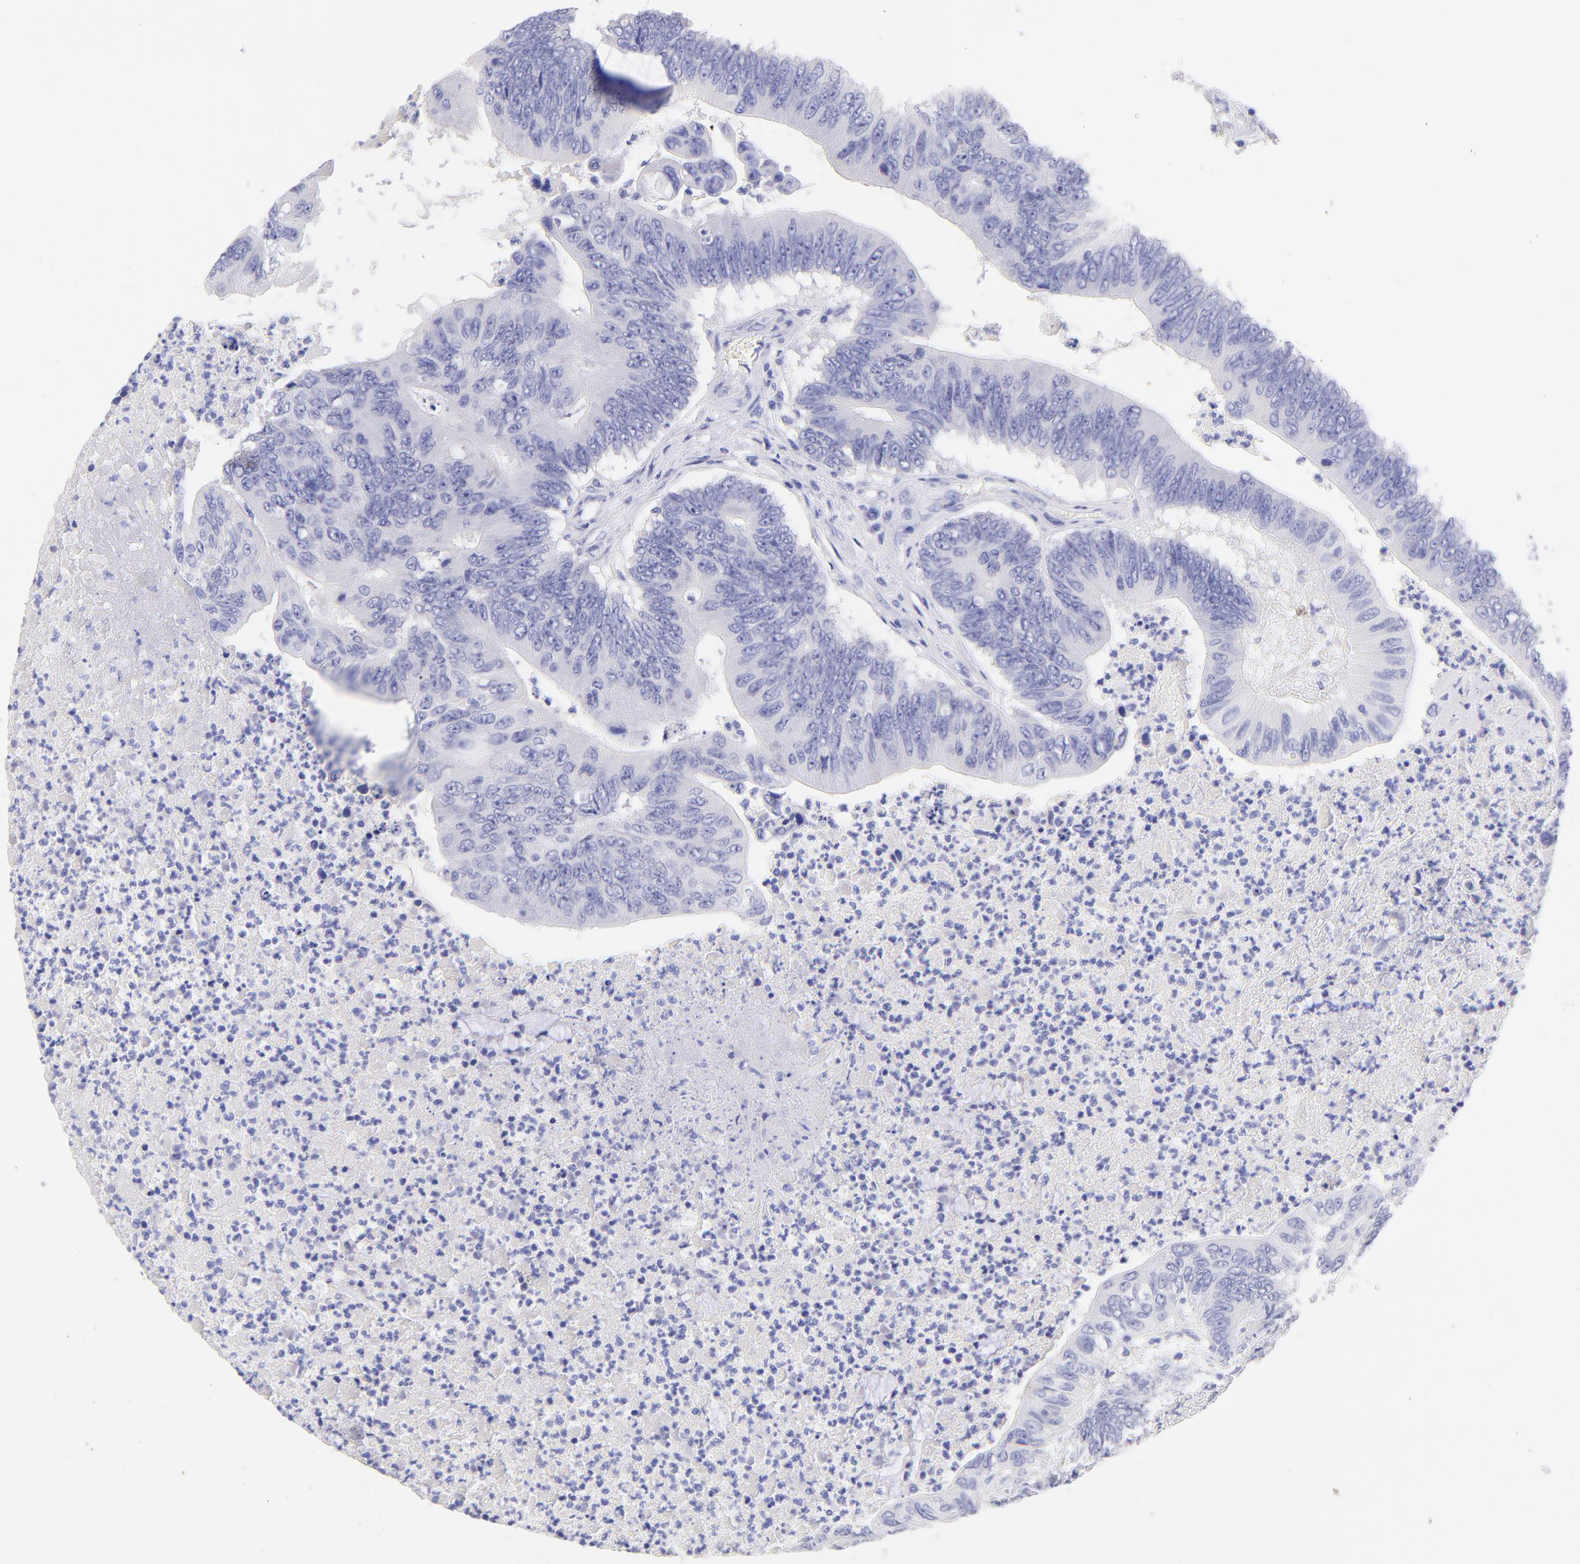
{"staining": {"intensity": "negative", "quantity": "none", "location": "none"}, "tissue": "colorectal cancer", "cell_type": "Tumor cells", "image_type": "cancer", "snomed": [{"axis": "morphology", "description": "Adenocarcinoma, NOS"}, {"axis": "topography", "description": "Colon"}], "caption": "Immunohistochemical staining of human adenocarcinoma (colorectal) demonstrates no significant expression in tumor cells.", "gene": "RAB3B", "patient": {"sex": "male", "age": 65}}